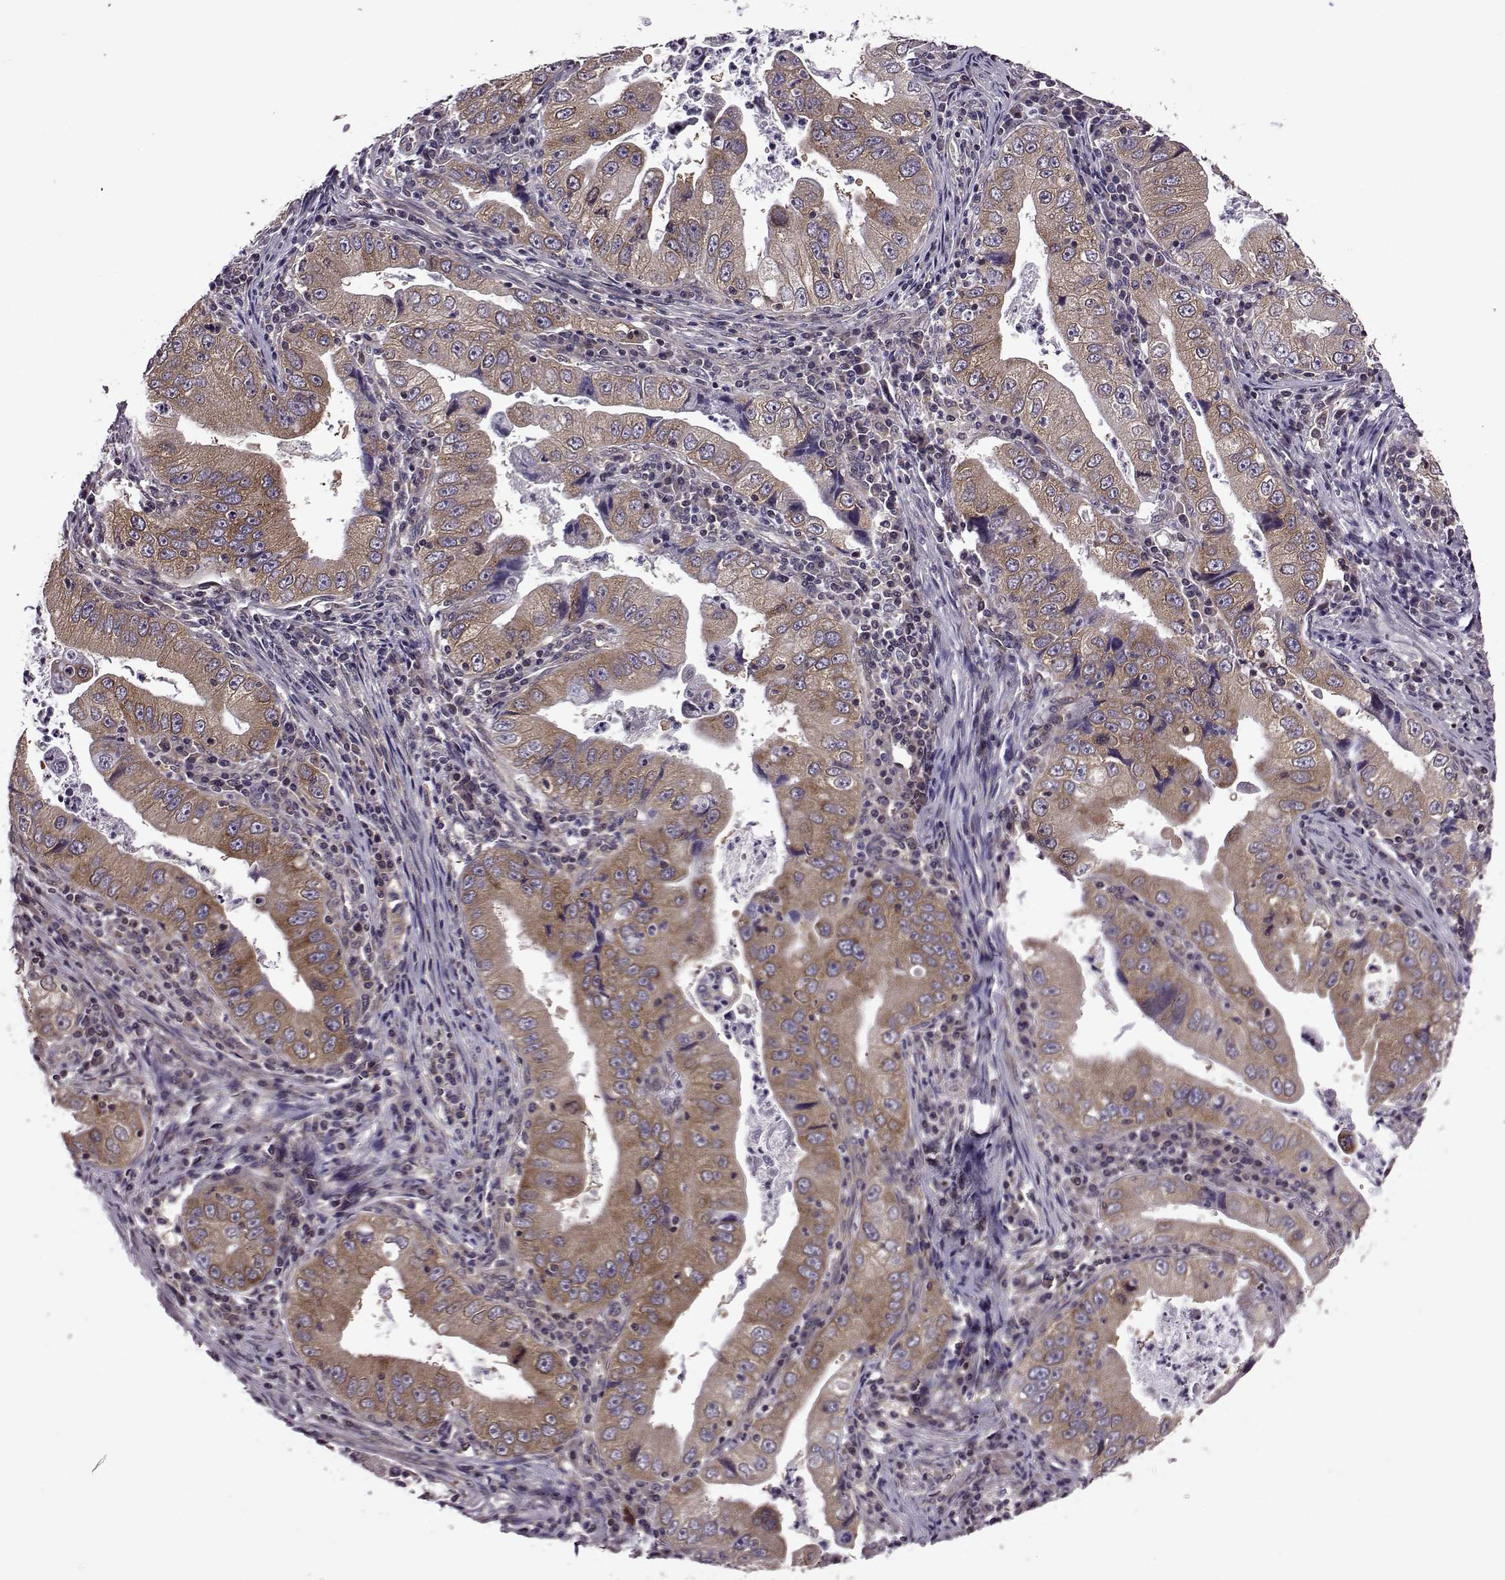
{"staining": {"intensity": "moderate", "quantity": ">75%", "location": "cytoplasmic/membranous"}, "tissue": "stomach cancer", "cell_type": "Tumor cells", "image_type": "cancer", "snomed": [{"axis": "morphology", "description": "Adenocarcinoma, NOS"}, {"axis": "topography", "description": "Stomach"}], "caption": "Stomach cancer (adenocarcinoma) tissue shows moderate cytoplasmic/membranous expression in approximately >75% of tumor cells, visualized by immunohistochemistry.", "gene": "URI1", "patient": {"sex": "male", "age": 76}}